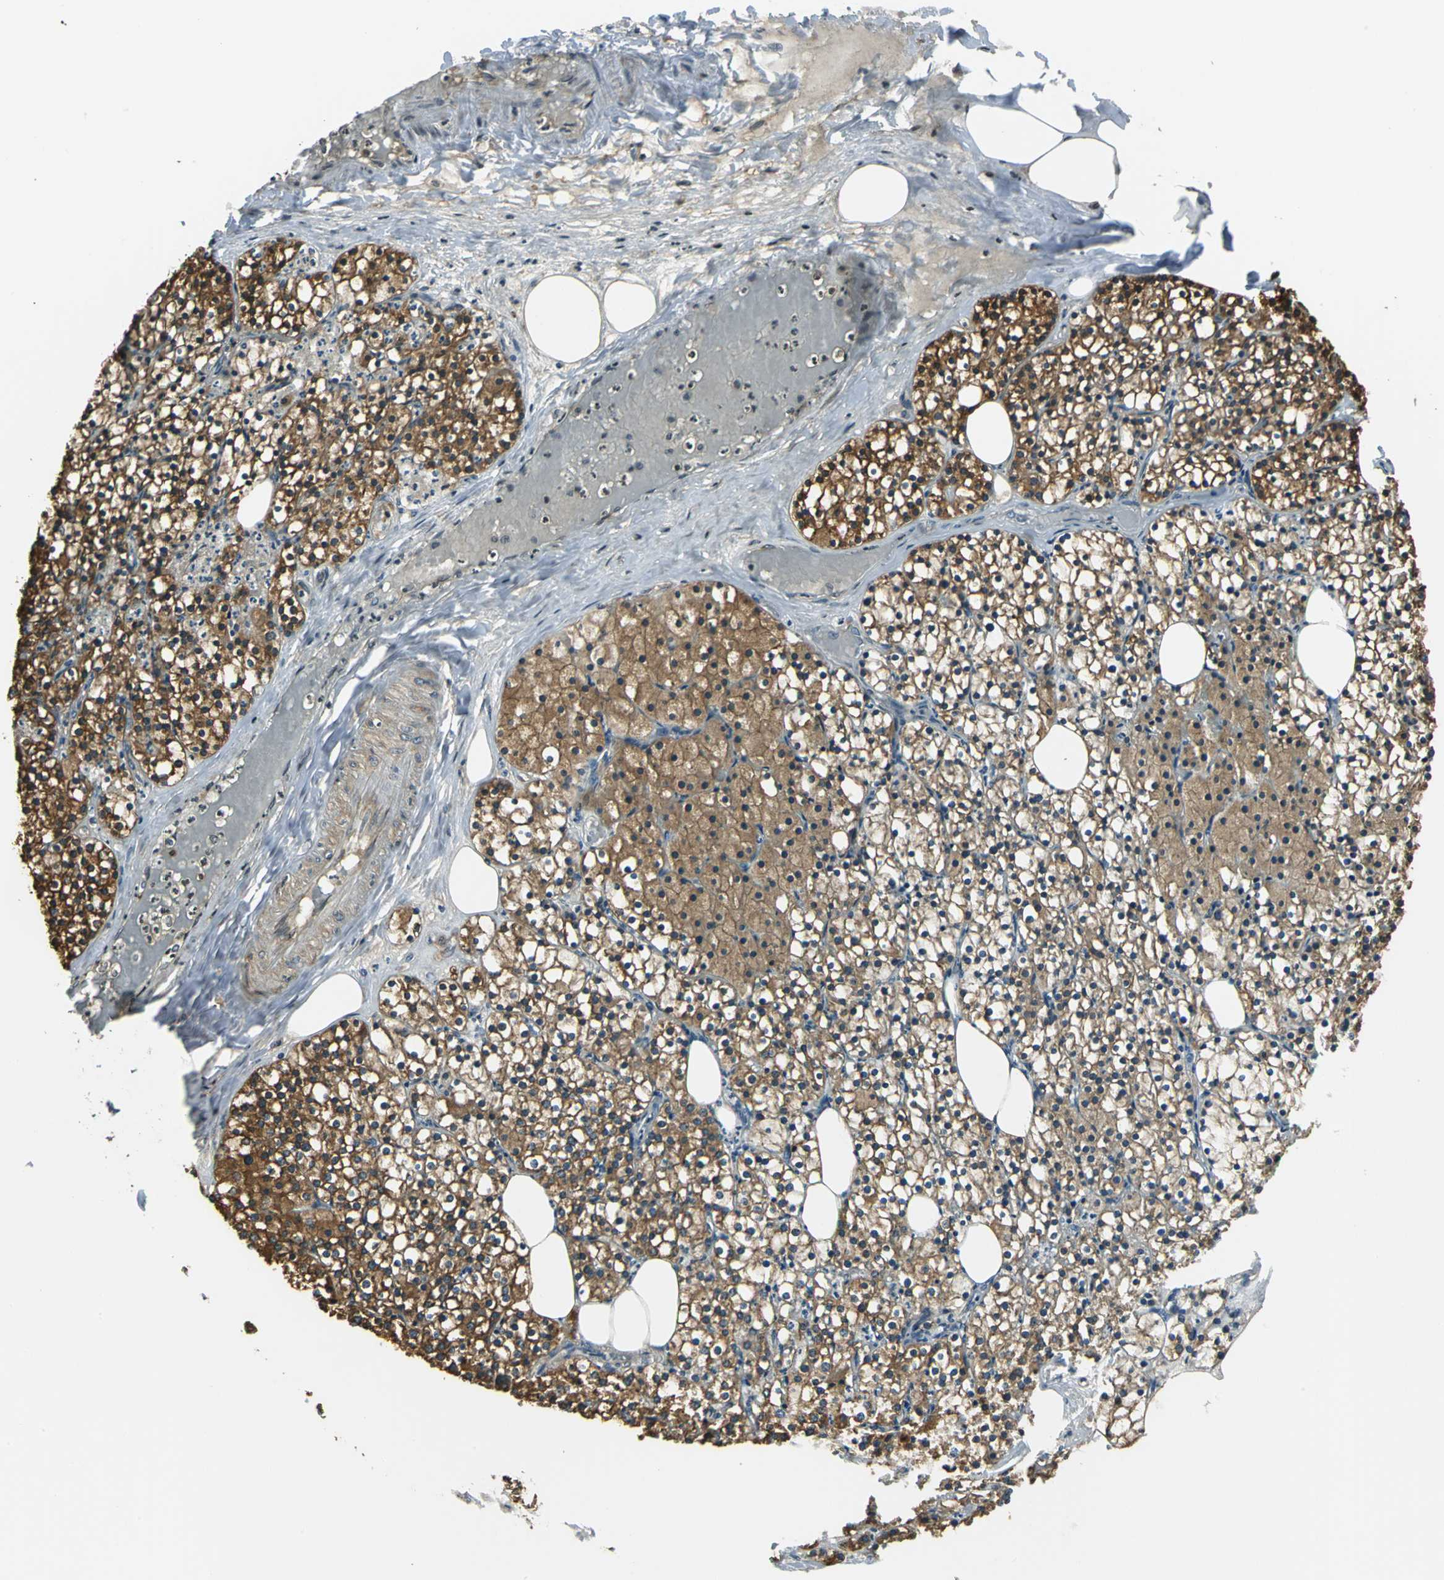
{"staining": {"intensity": "strong", "quantity": ">75%", "location": "cytoplasmic/membranous"}, "tissue": "parathyroid gland", "cell_type": "Glandular cells", "image_type": "normal", "snomed": [{"axis": "morphology", "description": "Normal tissue, NOS"}, {"axis": "topography", "description": "Parathyroid gland"}], "caption": "This histopathology image exhibits immunohistochemistry (IHC) staining of benign human parathyroid gland, with high strong cytoplasmic/membranous expression in approximately >75% of glandular cells.", "gene": "PARK7", "patient": {"sex": "female", "age": 63}}